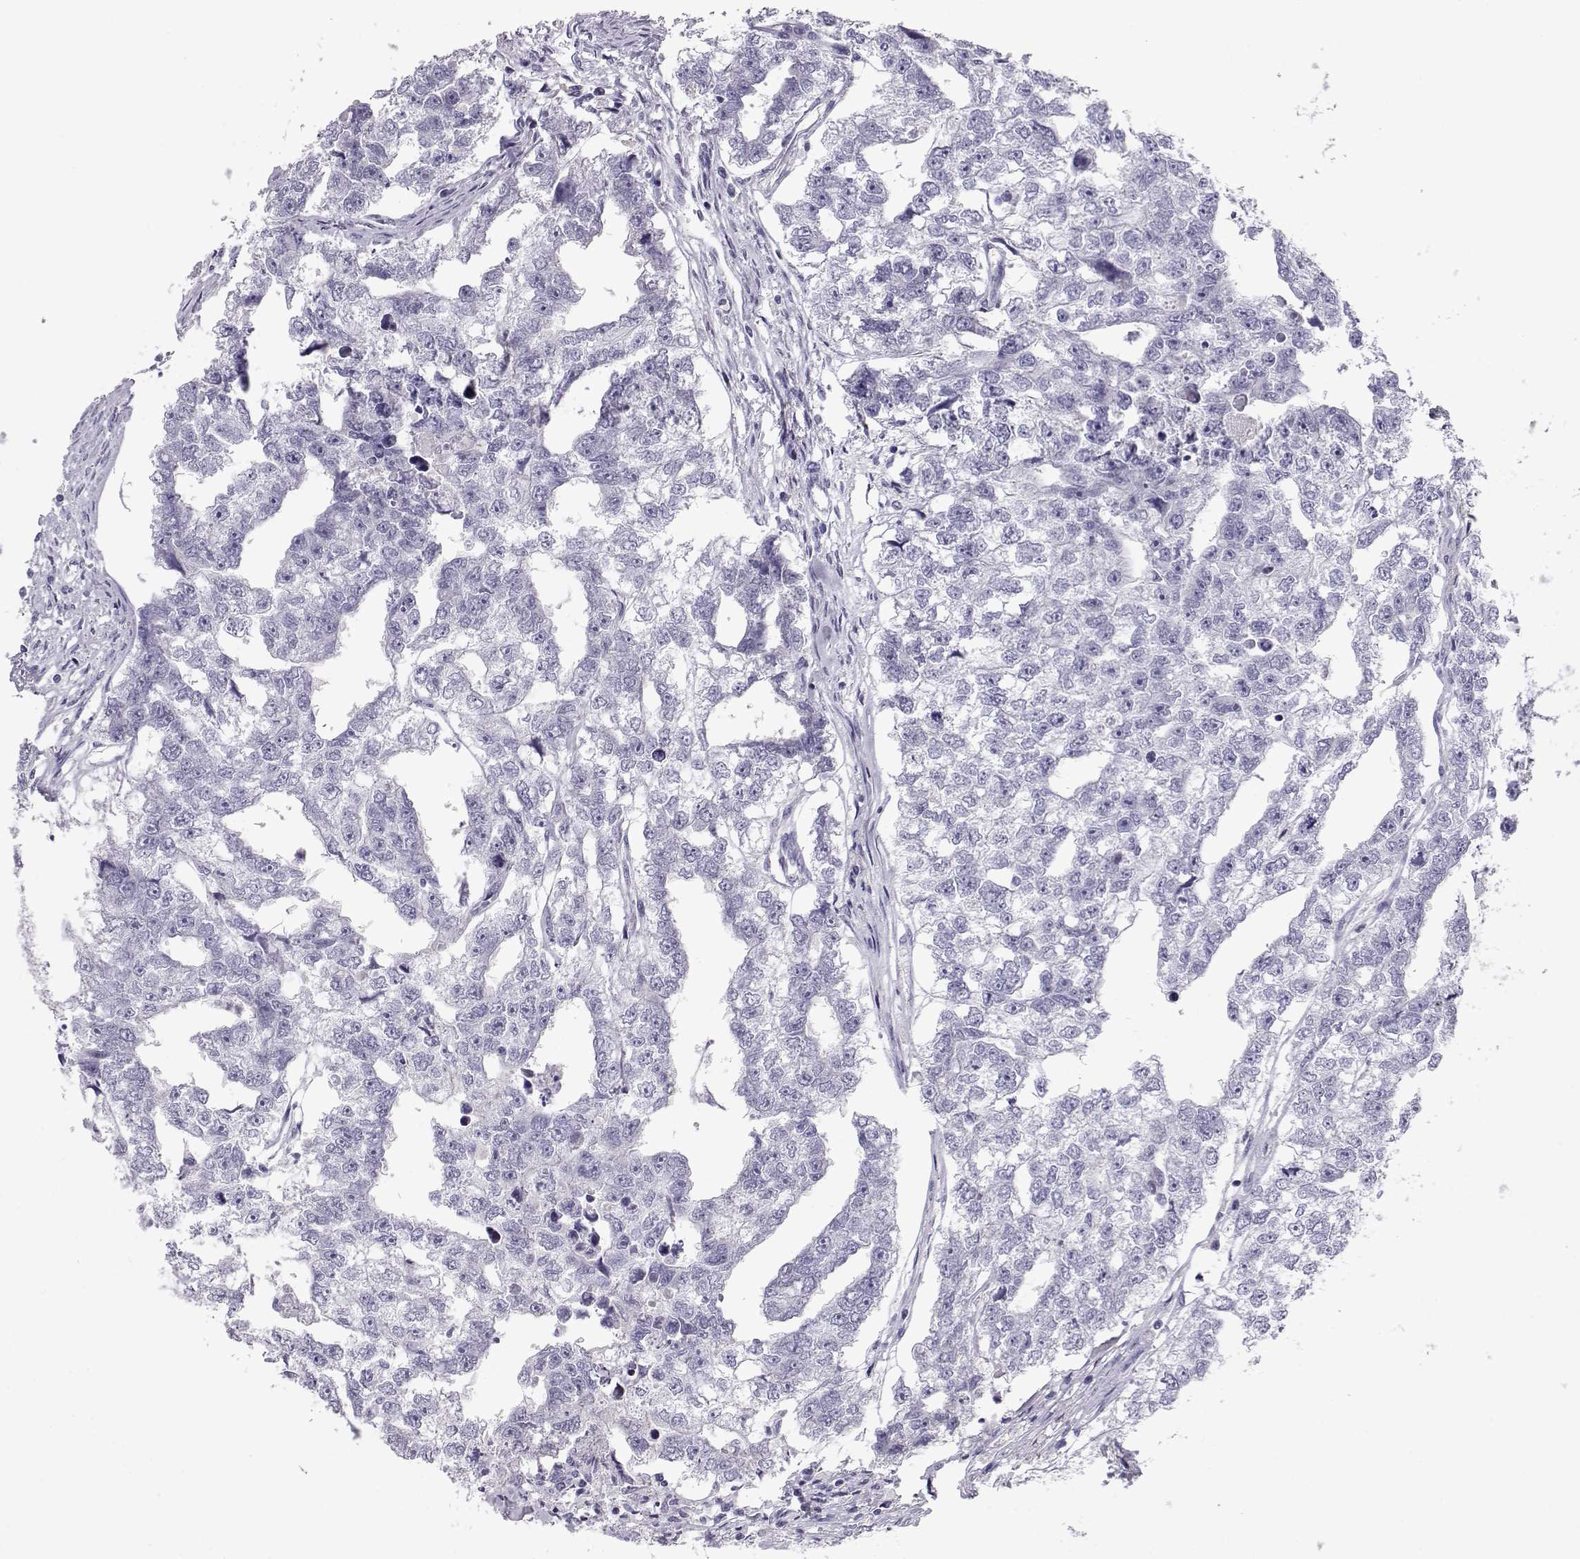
{"staining": {"intensity": "negative", "quantity": "none", "location": "none"}, "tissue": "testis cancer", "cell_type": "Tumor cells", "image_type": "cancer", "snomed": [{"axis": "morphology", "description": "Carcinoma, Embryonal, NOS"}, {"axis": "morphology", "description": "Teratoma, malignant, NOS"}, {"axis": "topography", "description": "Testis"}], "caption": "Immunohistochemical staining of human malignant teratoma (testis) demonstrates no significant positivity in tumor cells.", "gene": "GPR26", "patient": {"sex": "male", "age": 44}}